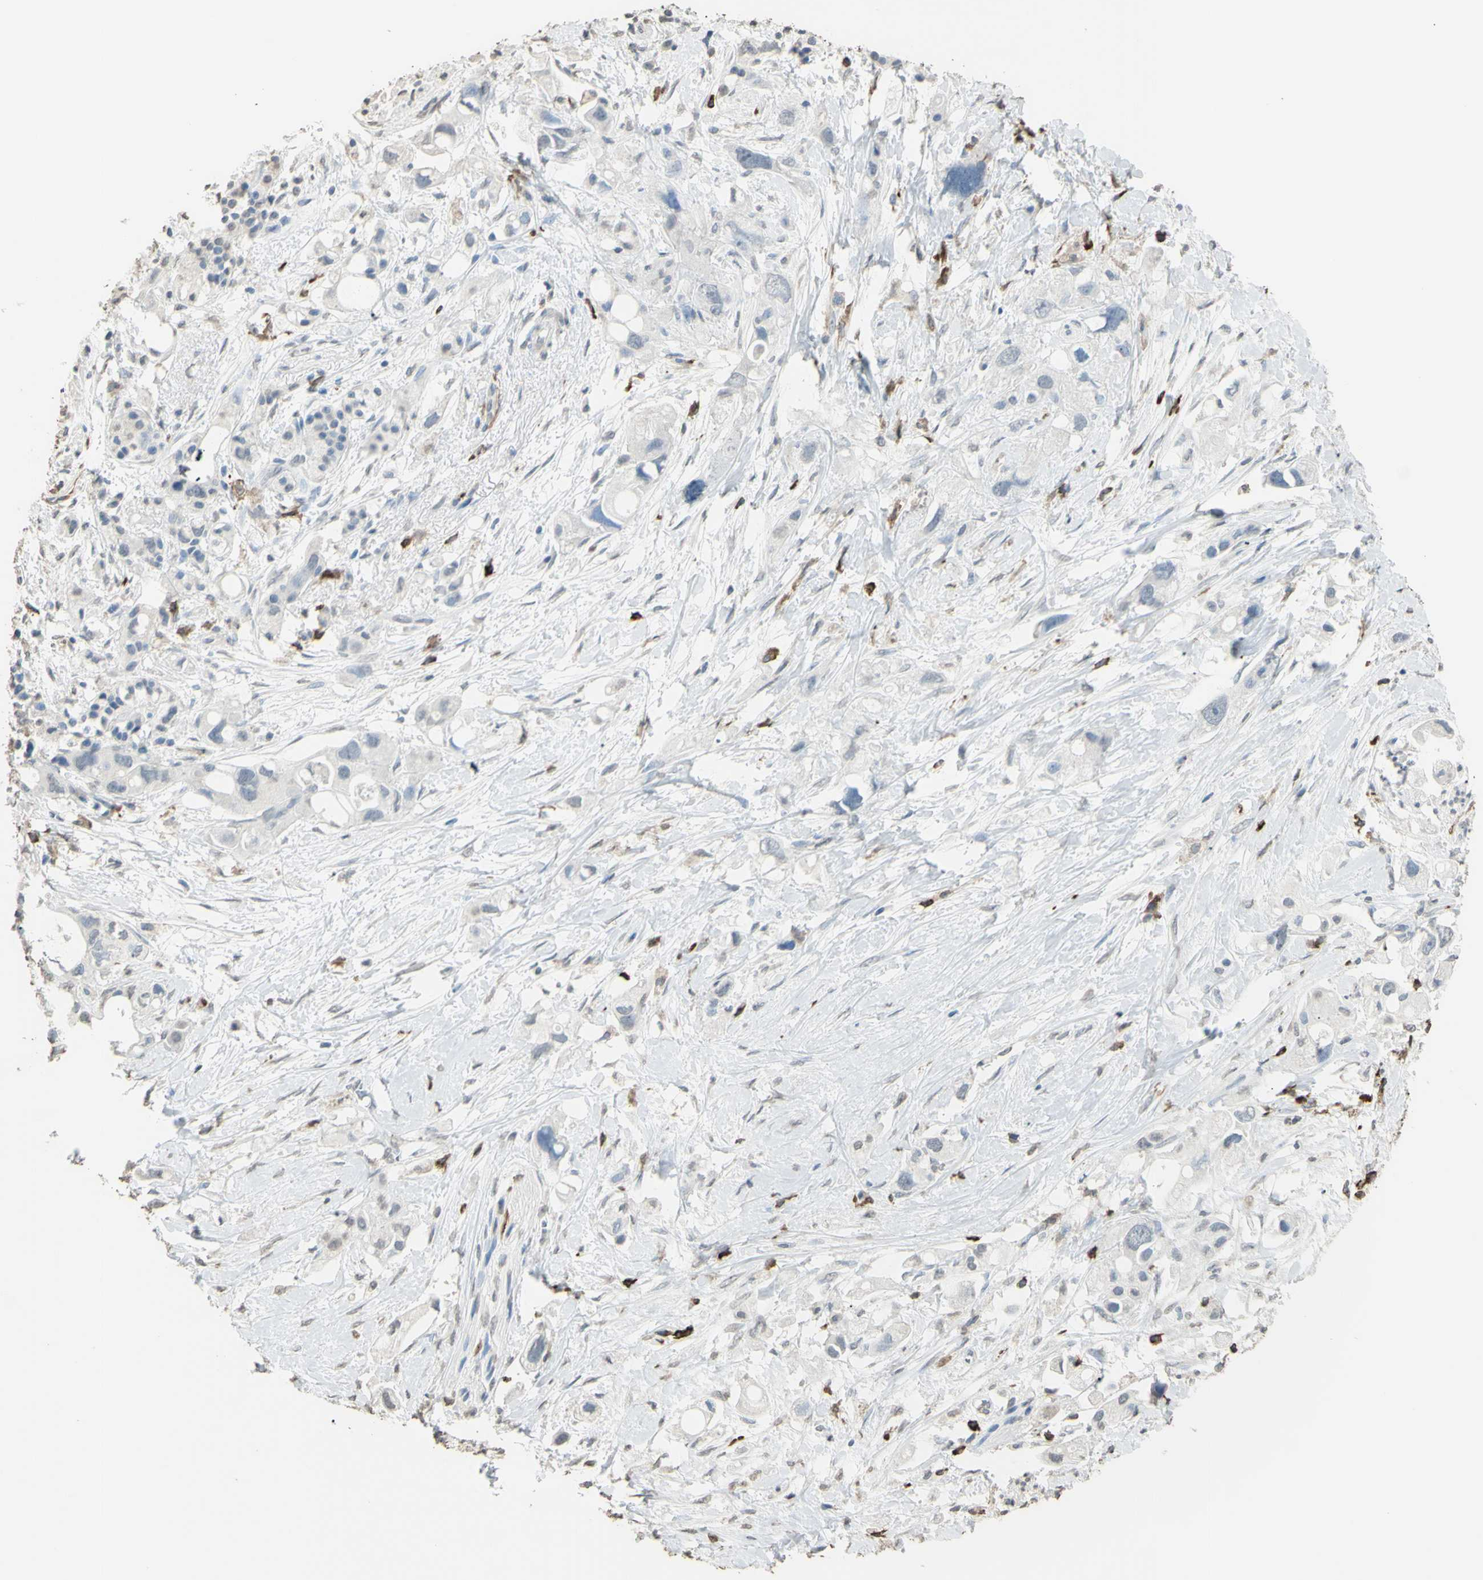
{"staining": {"intensity": "negative", "quantity": "none", "location": "none"}, "tissue": "pancreatic cancer", "cell_type": "Tumor cells", "image_type": "cancer", "snomed": [{"axis": "morphology", "description": "Adenocarcinoma, NOS"}, {"axis": "topography", "description": "Pancreas"}], "caption": "Protein analysis of pancreatic cancer displays no significant positivity in tumor cells.", "gene": "PSTPIP1", "patient": {"sex": "female", "age": 56}}